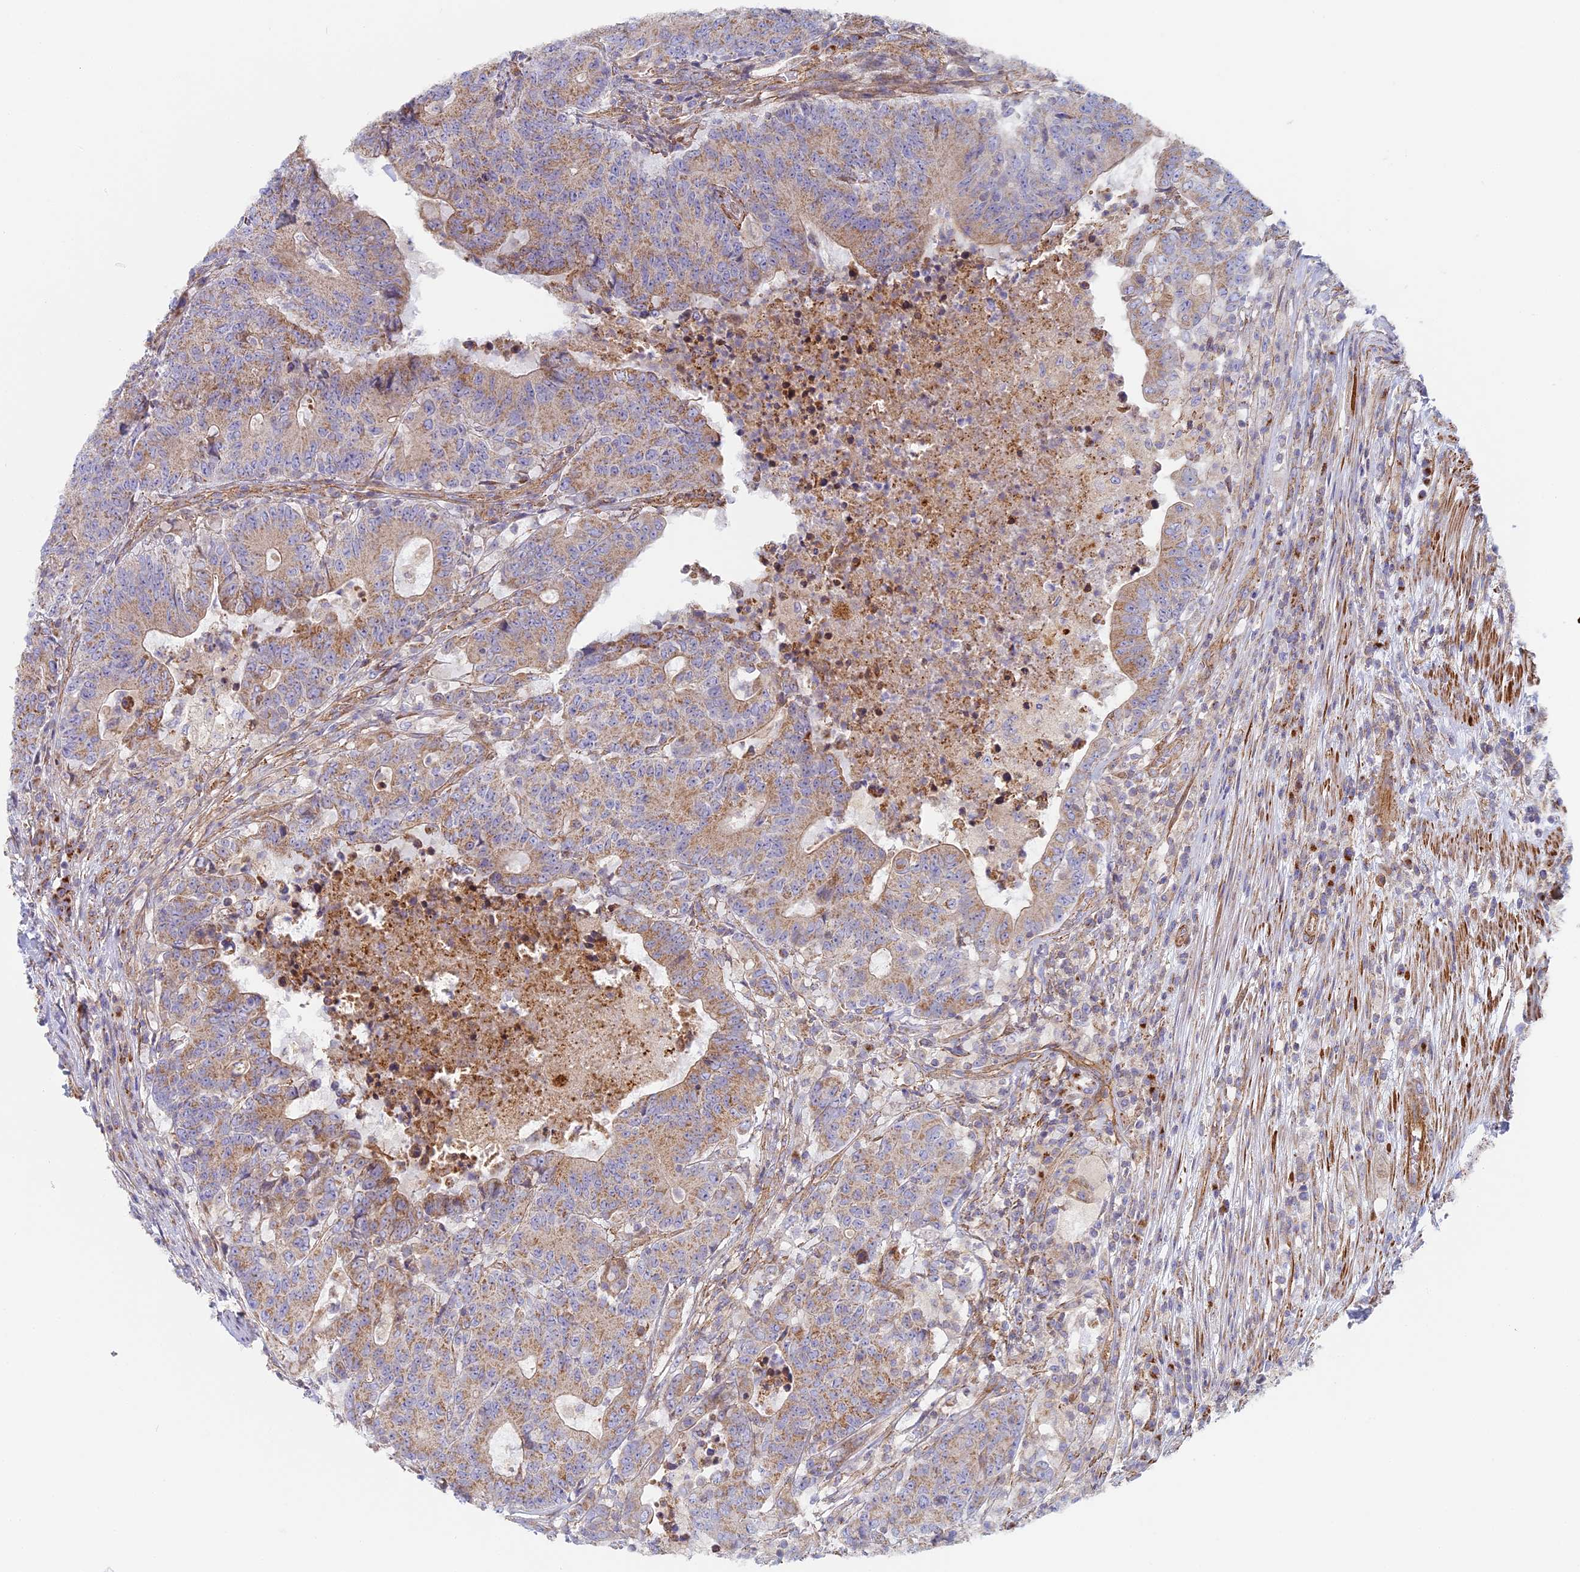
{"staining": {"intensity": "weak", "quantity": "25%-75%", "location": "cytoplasmic/membranous"}, "tissue": "colorectal cancer", "cell_type": "Tumor cells", "image_type": "cancer", "snomed": [{"axis": "morphology", "description": "Adenocarcinoma, NOS"}, {"axis": "topography", "description": "Colon"}], "caption": "Adenocarcinoma (colorectal) tissue shows weak cytoplasmic/membranous staining in about 25%-75% of tumor cells, visualized by immunohistochemistry. The protein is shown in brown color, while the nuclei are stained blue.", "gene": "DDA1", "patient": {"sex": "female", "age": 75}}